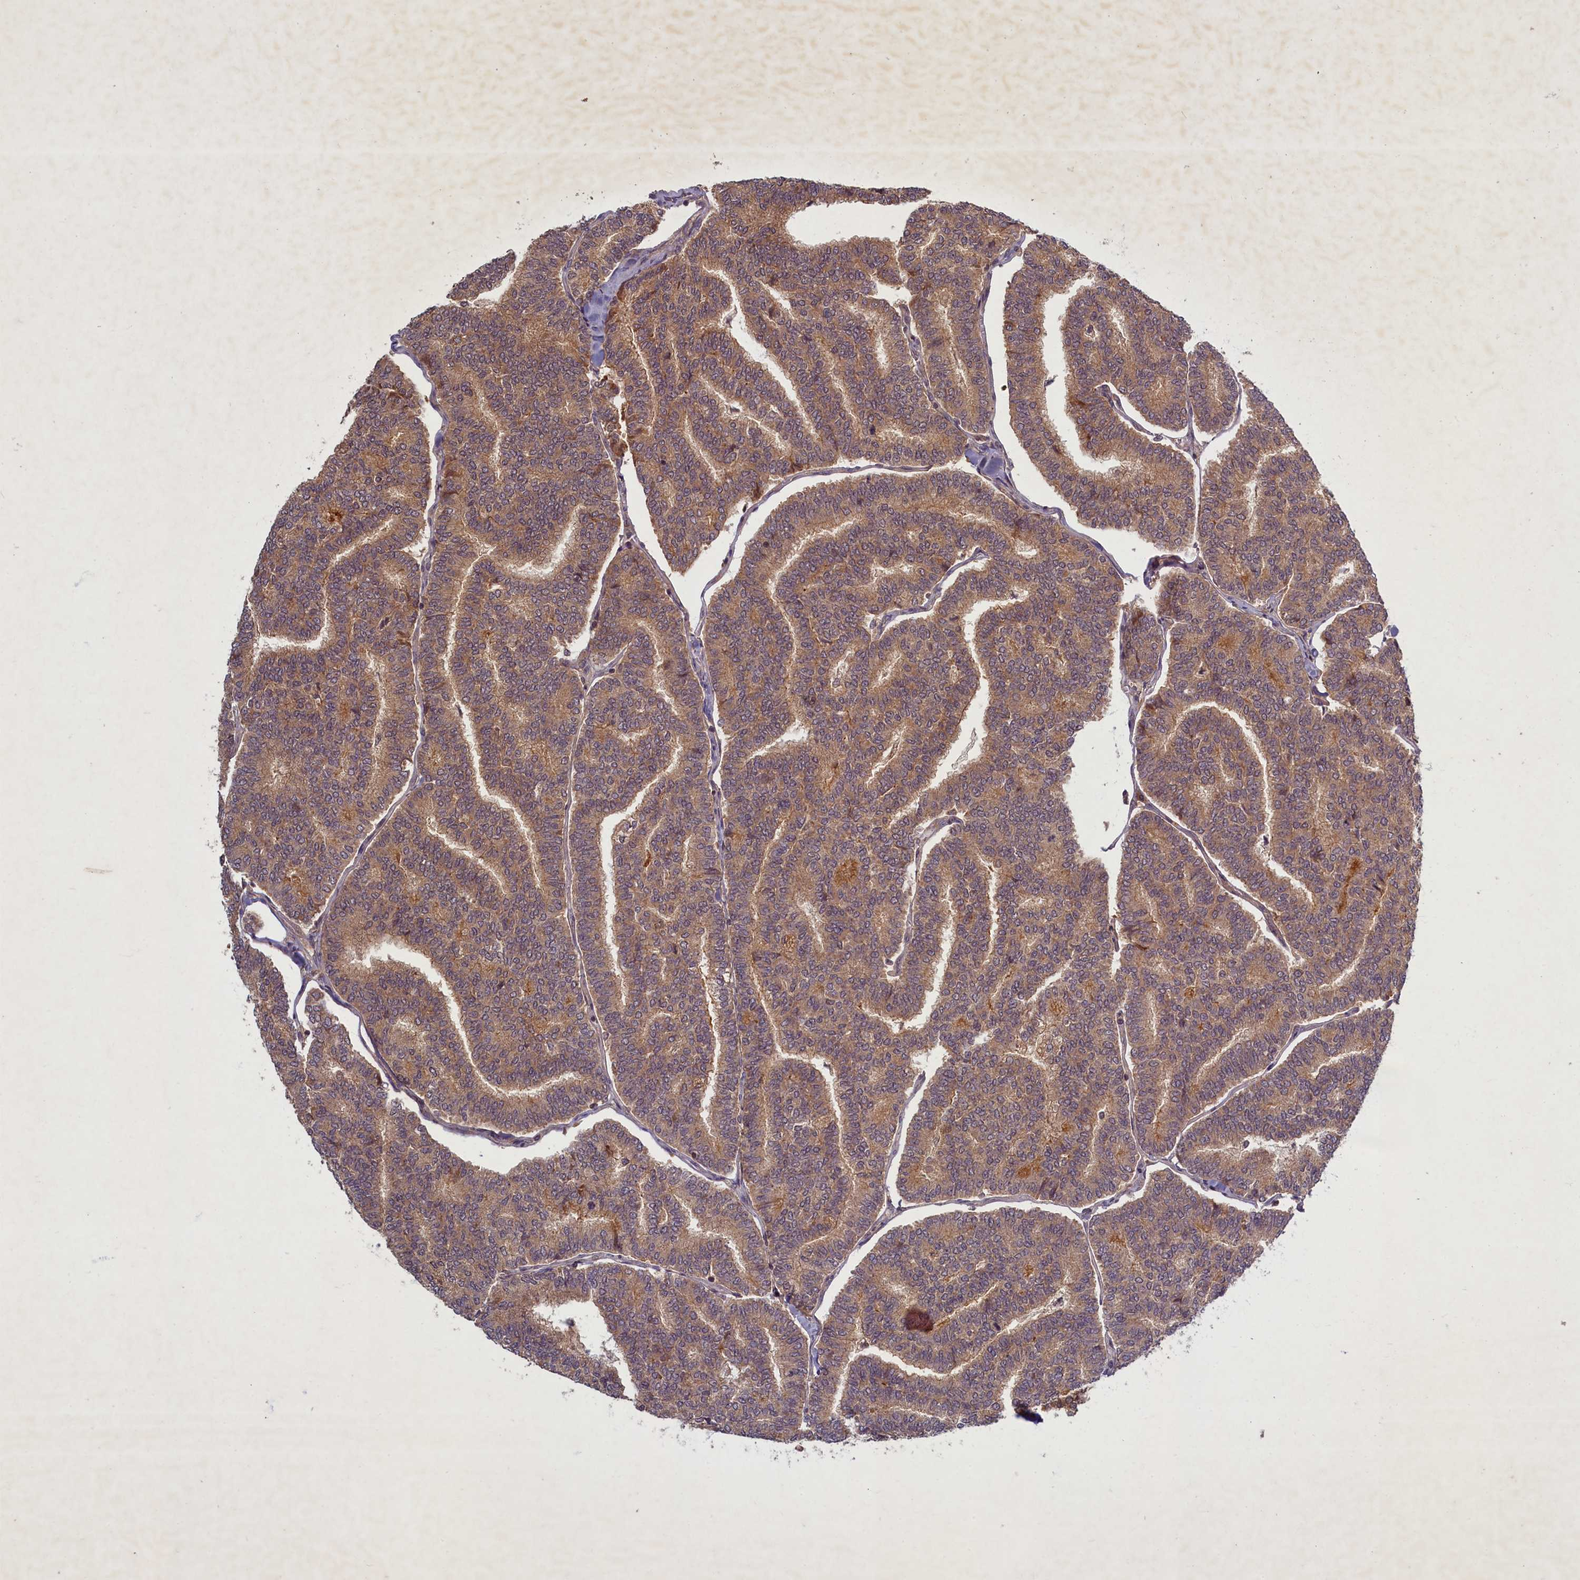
{"staining": {"intensity": "moderate", "quantity": ">75%", "location": "cytoplasmic/membranous"}, "tissue": "thyroid cancer", "cell_type": "Tumor cells", "image_type": "cancer", "snomed": [{"axis": "morphology", "description": "Papillary adenocarcinoma, NOS"}, {"axis": "topography", "description": "Thyroid gland"}], "caption": "Immunohistochemical staining of human thyroid cancer exhibits moderate cytoplasmic/membranous protein expression in about >75% of tumor cells.", "gene": "BICD1", "patient": {"sex": "female", "age": 35}}